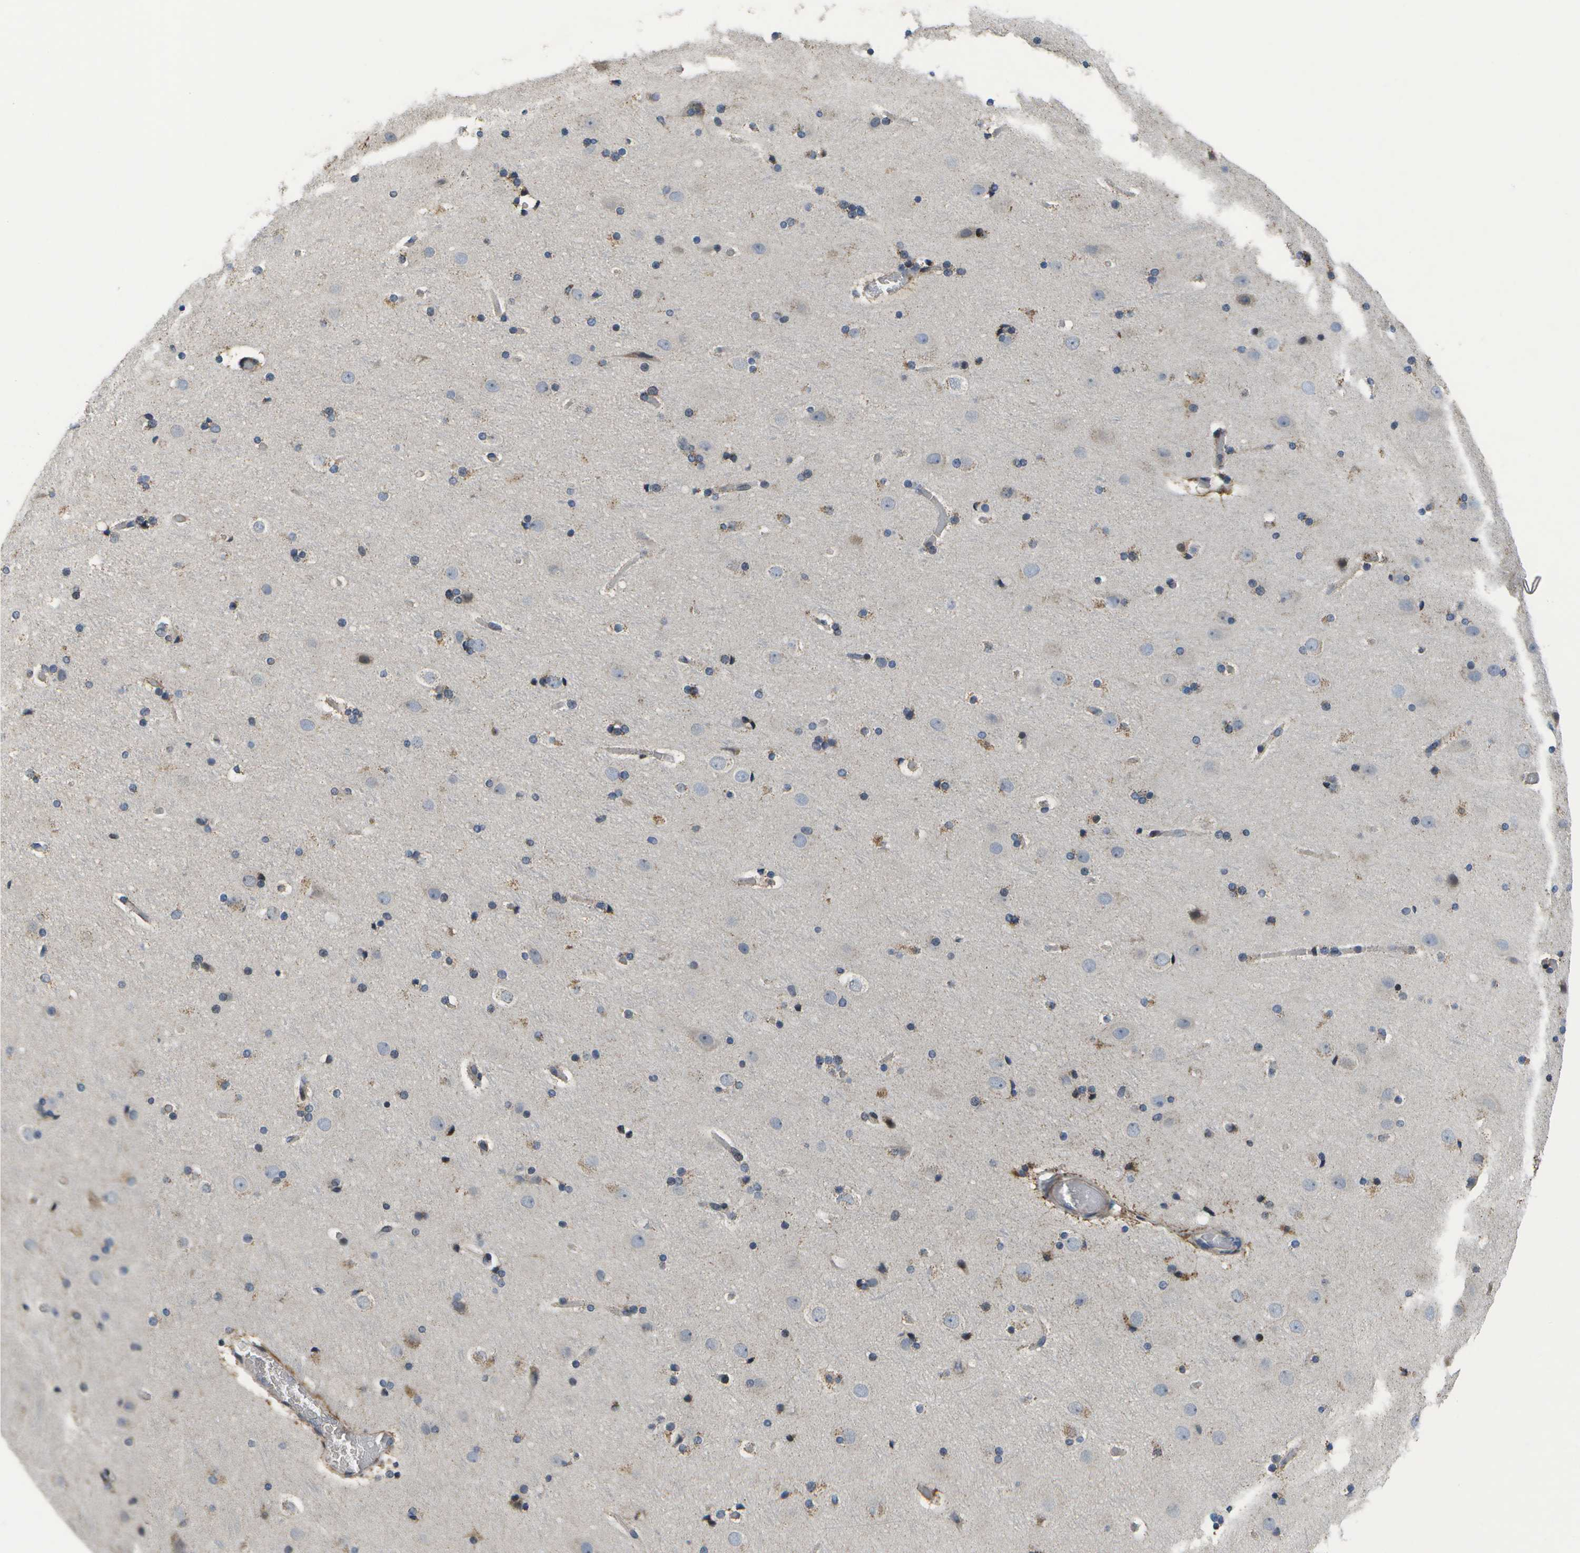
{"staining": {"intensity": "moderate", "quantity": ">75%", "location": "cytoplasmic/membranous"}, "tissue": "cerebral cortex", "cell_type": "Endothelial cells", "image_type": "normal", "snomed": [{"axis": "morphology", "description": "Normal tissue, NOS"}, {"axis": "topography", "description": "Cerebral cortex"}], "caption": "An image of cerebral cortex stained for a protein shows moderate cytoplasmic/membranous brown staining in endothelial cells. The protein is shown in brown color, while the nuclei are stained blue.", "gene": "HADHA", "patient": {"sex": "male", "age": 57}}